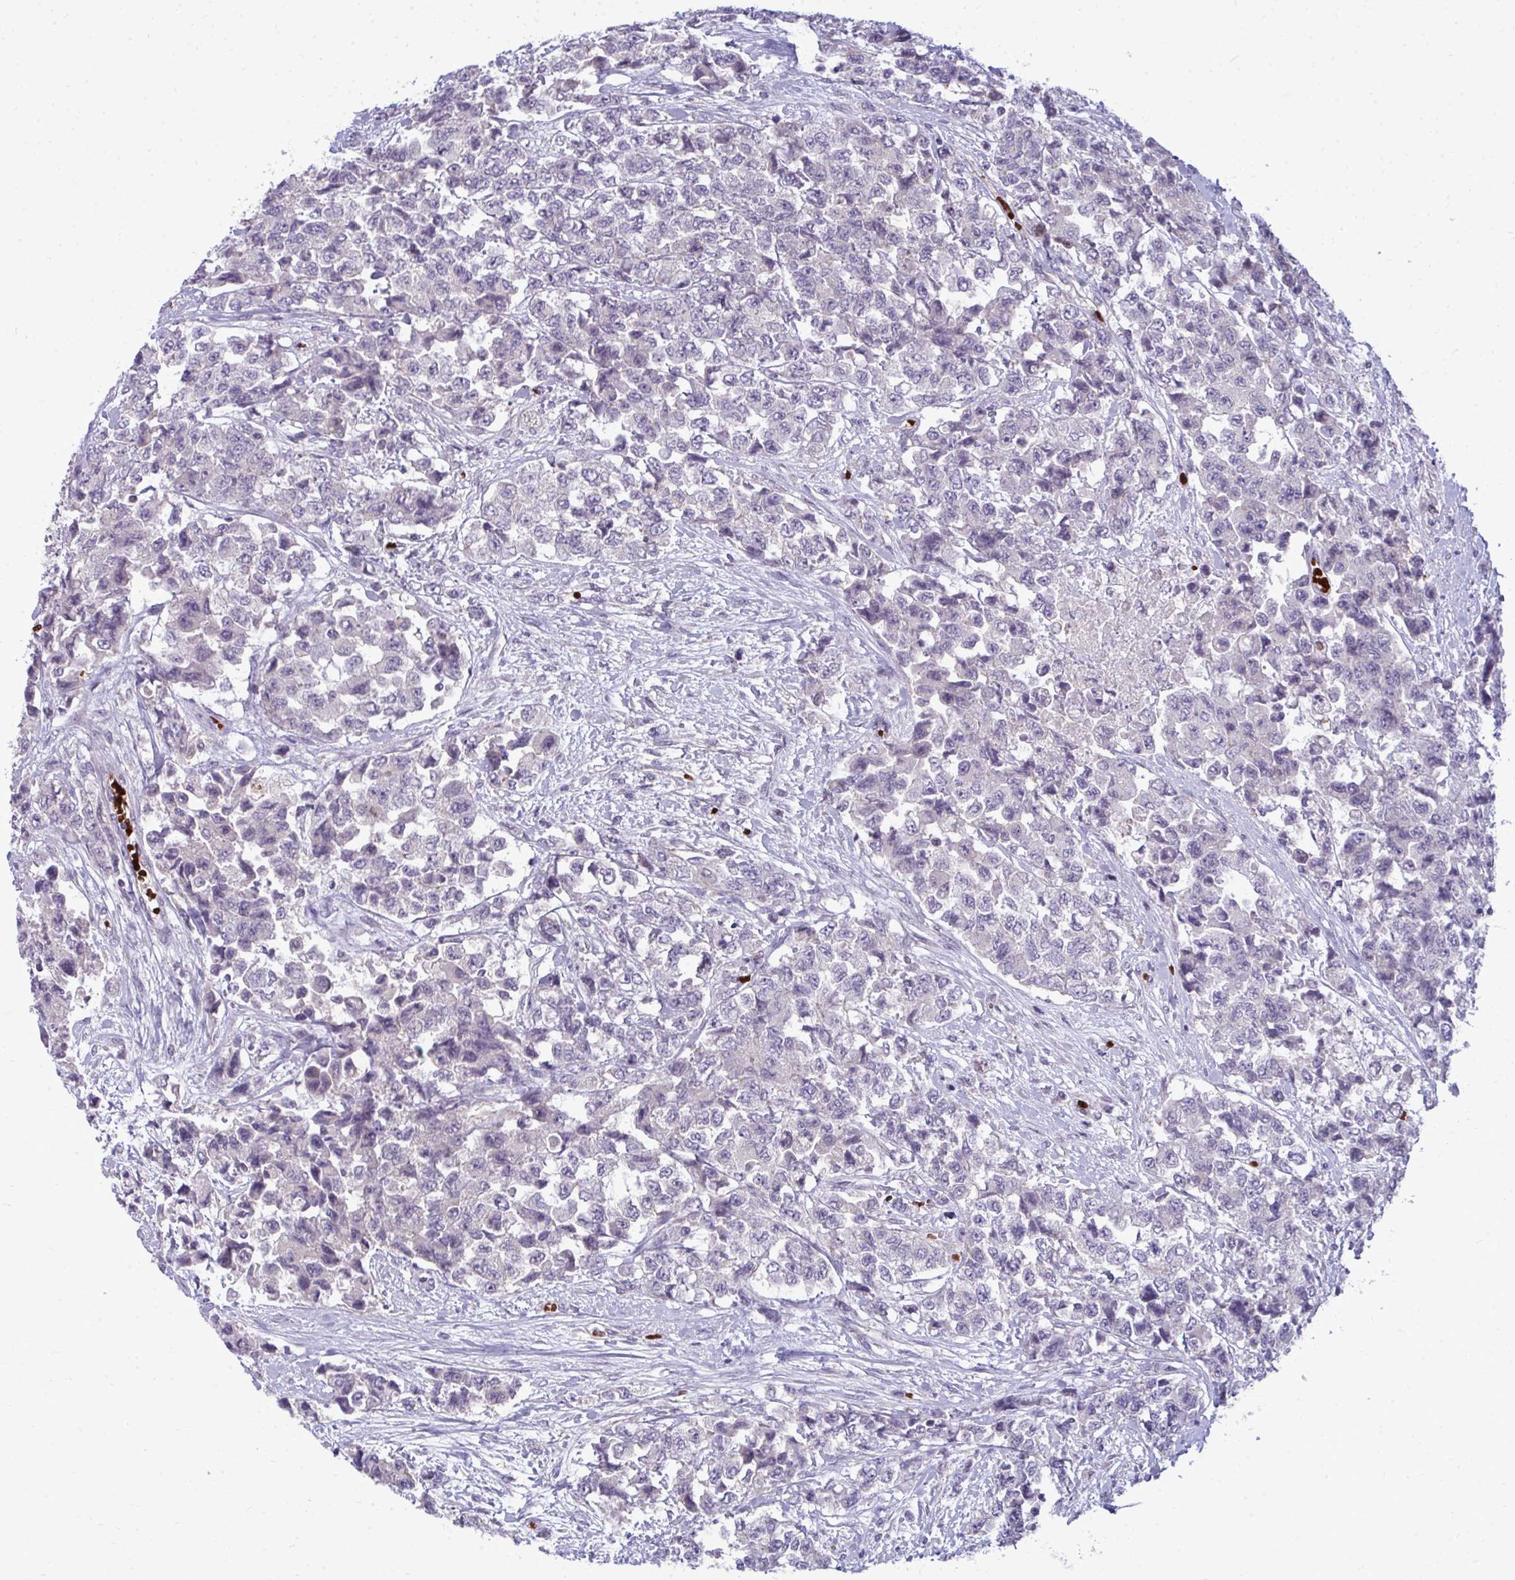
{"staining": {"intensity": "negative", "quantity": "none", "location": "none"}, "tissue": "urothelial cancer", "cell_type": "Tumor cells", "image_type": "cancer", "snomed": [{"axis": "morphology", "description": "Urothelial carcinoma, High grade"}, {"axis": "topography", "description": "Urinary bladder"}], "caption": "Immunohistochemistry micrograph of urothelial cancer stained for a protein (brown), which displays no staining in tumor cells.", "gene": "SLC14A1", "patient": {"sex": "female", "age": 78}}